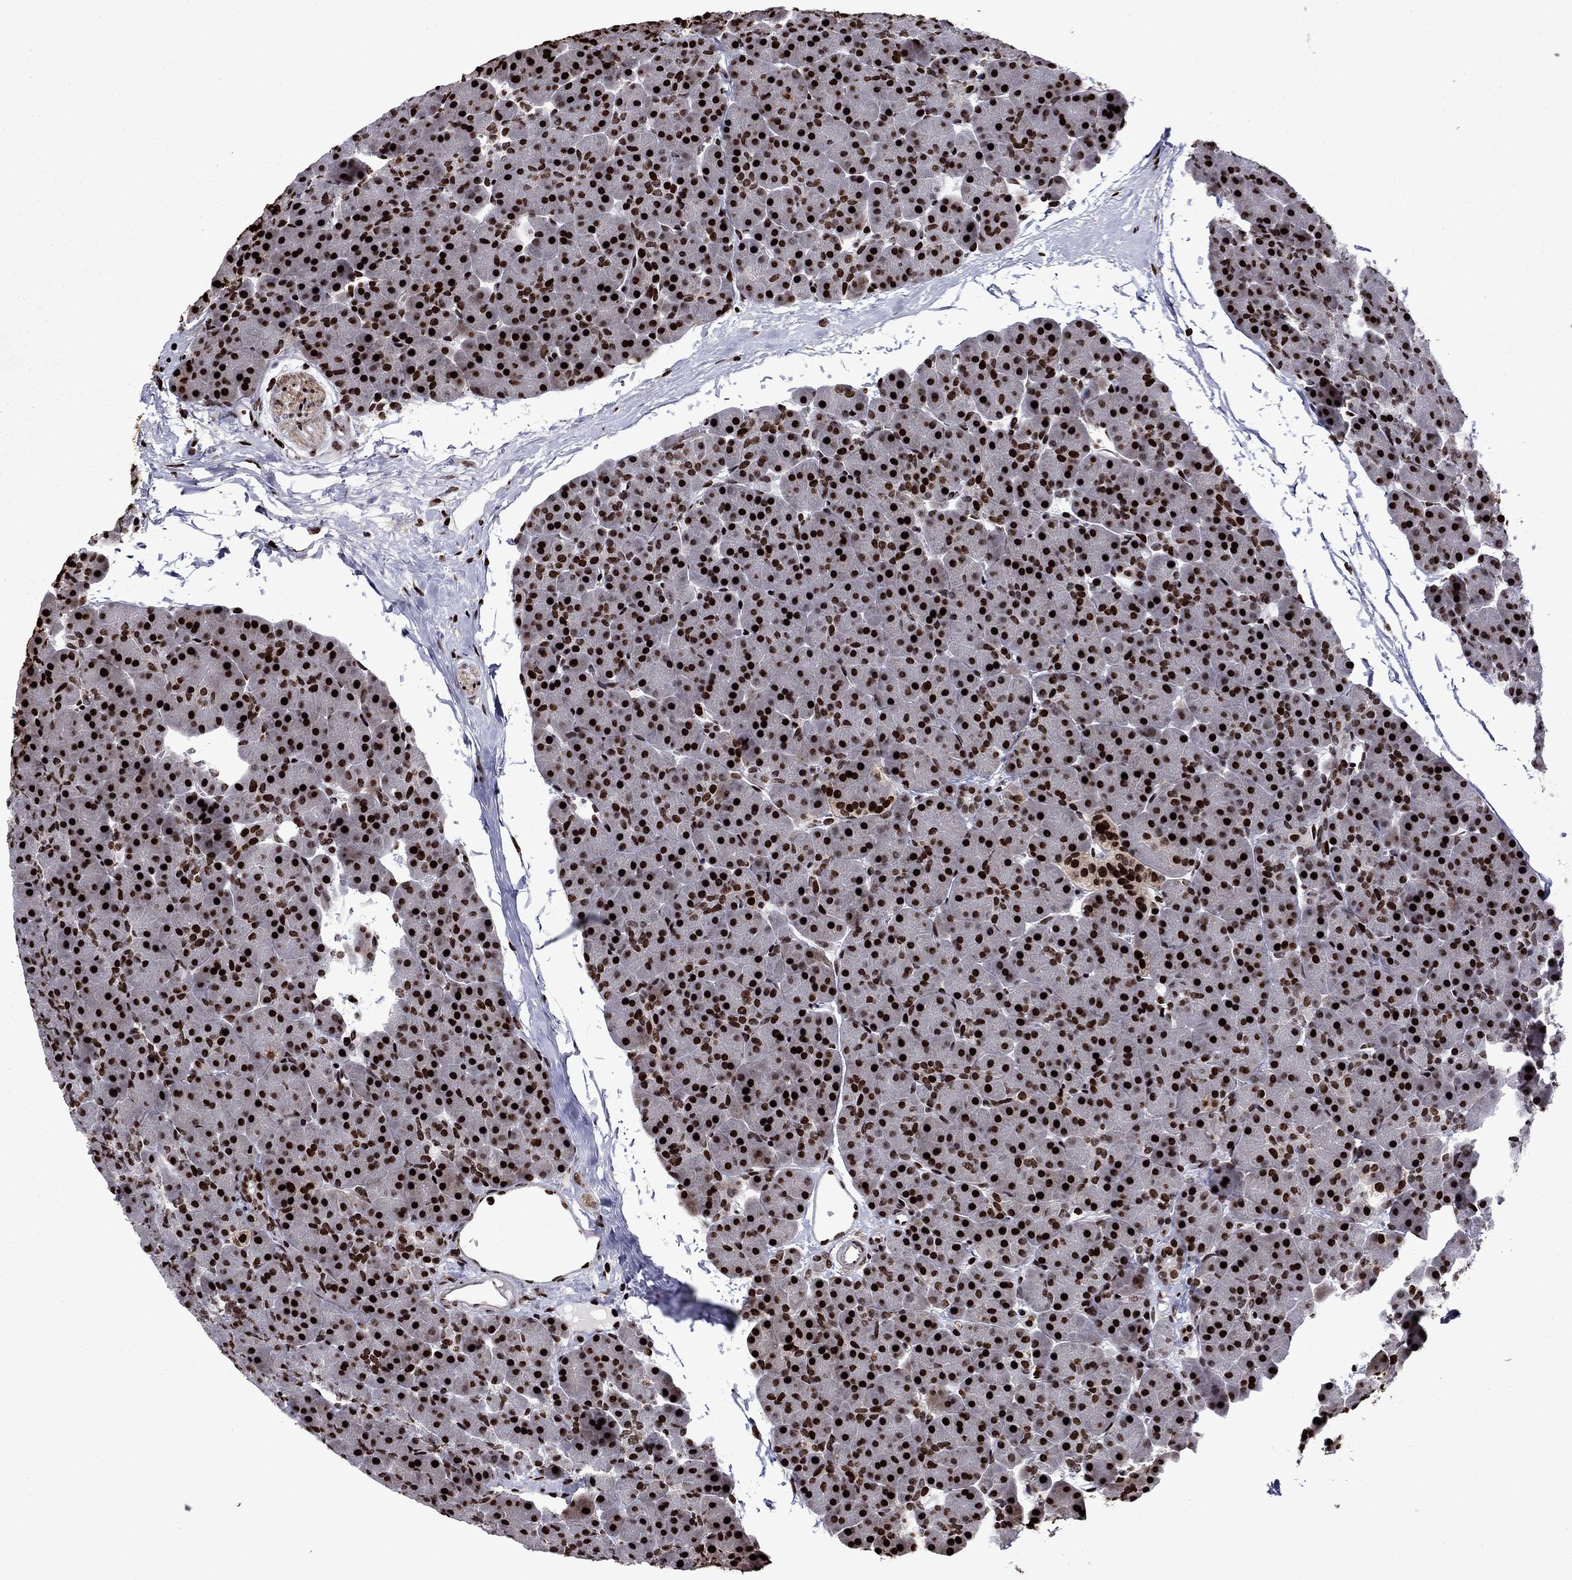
{"staining": {"intensity": "strong", "quantity": ">75%", "location": "nuclear"}, "tissue": "pancreas", "cell_type": "Exocrine glandular cells", "image_type": "normal", "snomed": [{"axis": "morphology", "description": "Normal tissue, NOS"}, {"axis": "topography", "description": "Pancreas"}], "caption": "Immunohistochemical staining of normal pancreas displays high levels of strong nuclear positivity in approximately >75% of exocrine glandular cells. (IHC, brightfield microscopy, high magnification).", "gene": "LIMK1", "patient": {"sex": "female", "age": 44}}